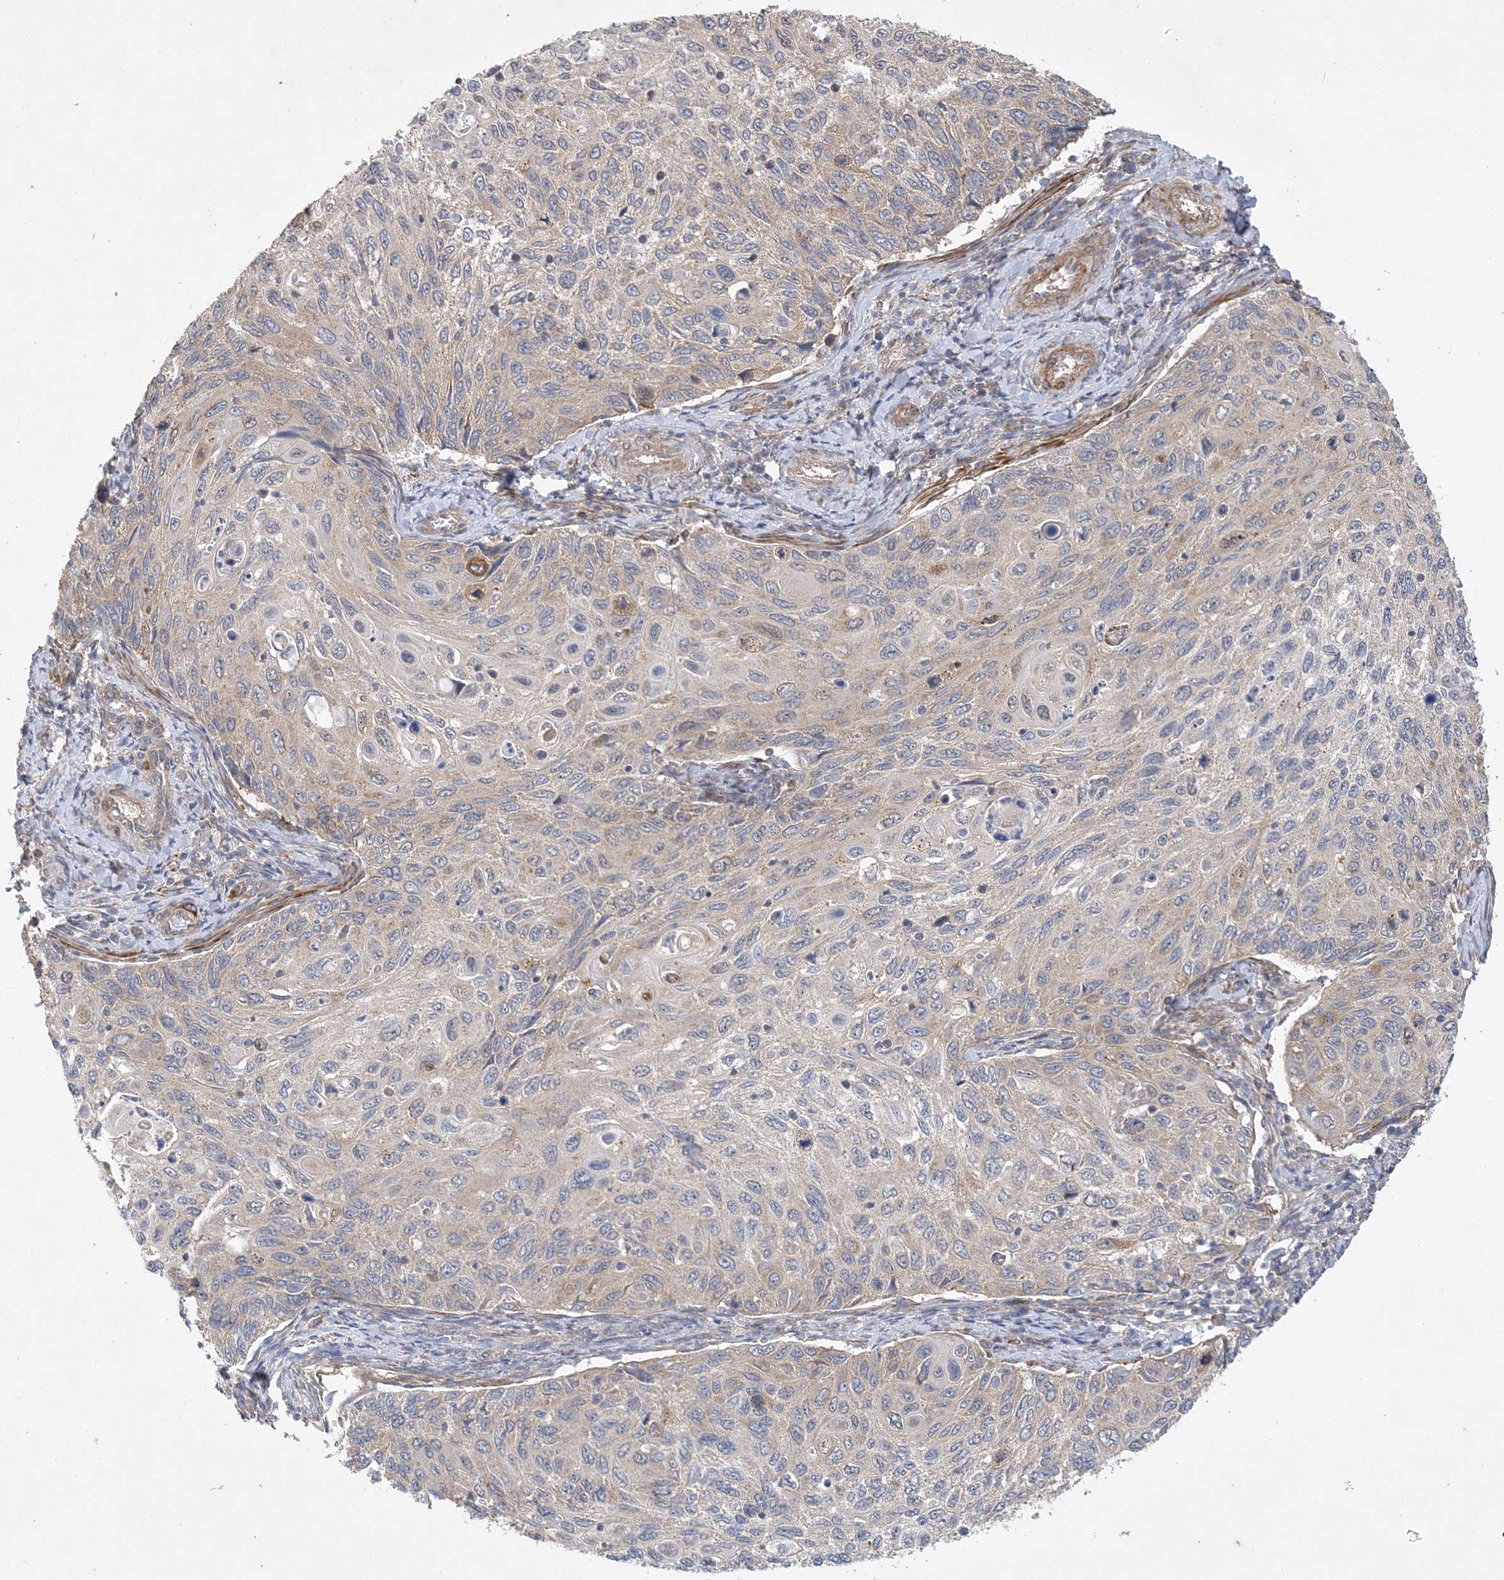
{"staining": {"intensity": "weak", "quantity": "25%-75%", "location": "cytoplasmic/membranous"}, "tissue": "cervical cancer", "cell_type": "Tumor cells", "image_type": "cancer", "snomed": [{"axis": "morphology", "description": "Squamous cell carcinoma, NOS"}, {"axis": "topography", "description": "Cervix"}], "caption": "Immunohistochemical staining of cervical cancer (squamous cell carcinoma) demonstrates weak cytoplasmic/membranous protein expression in about 25%-75% of tumor cells.", "gene": "MAP4K5", "patient": {"sex": "female", "age": 70}}